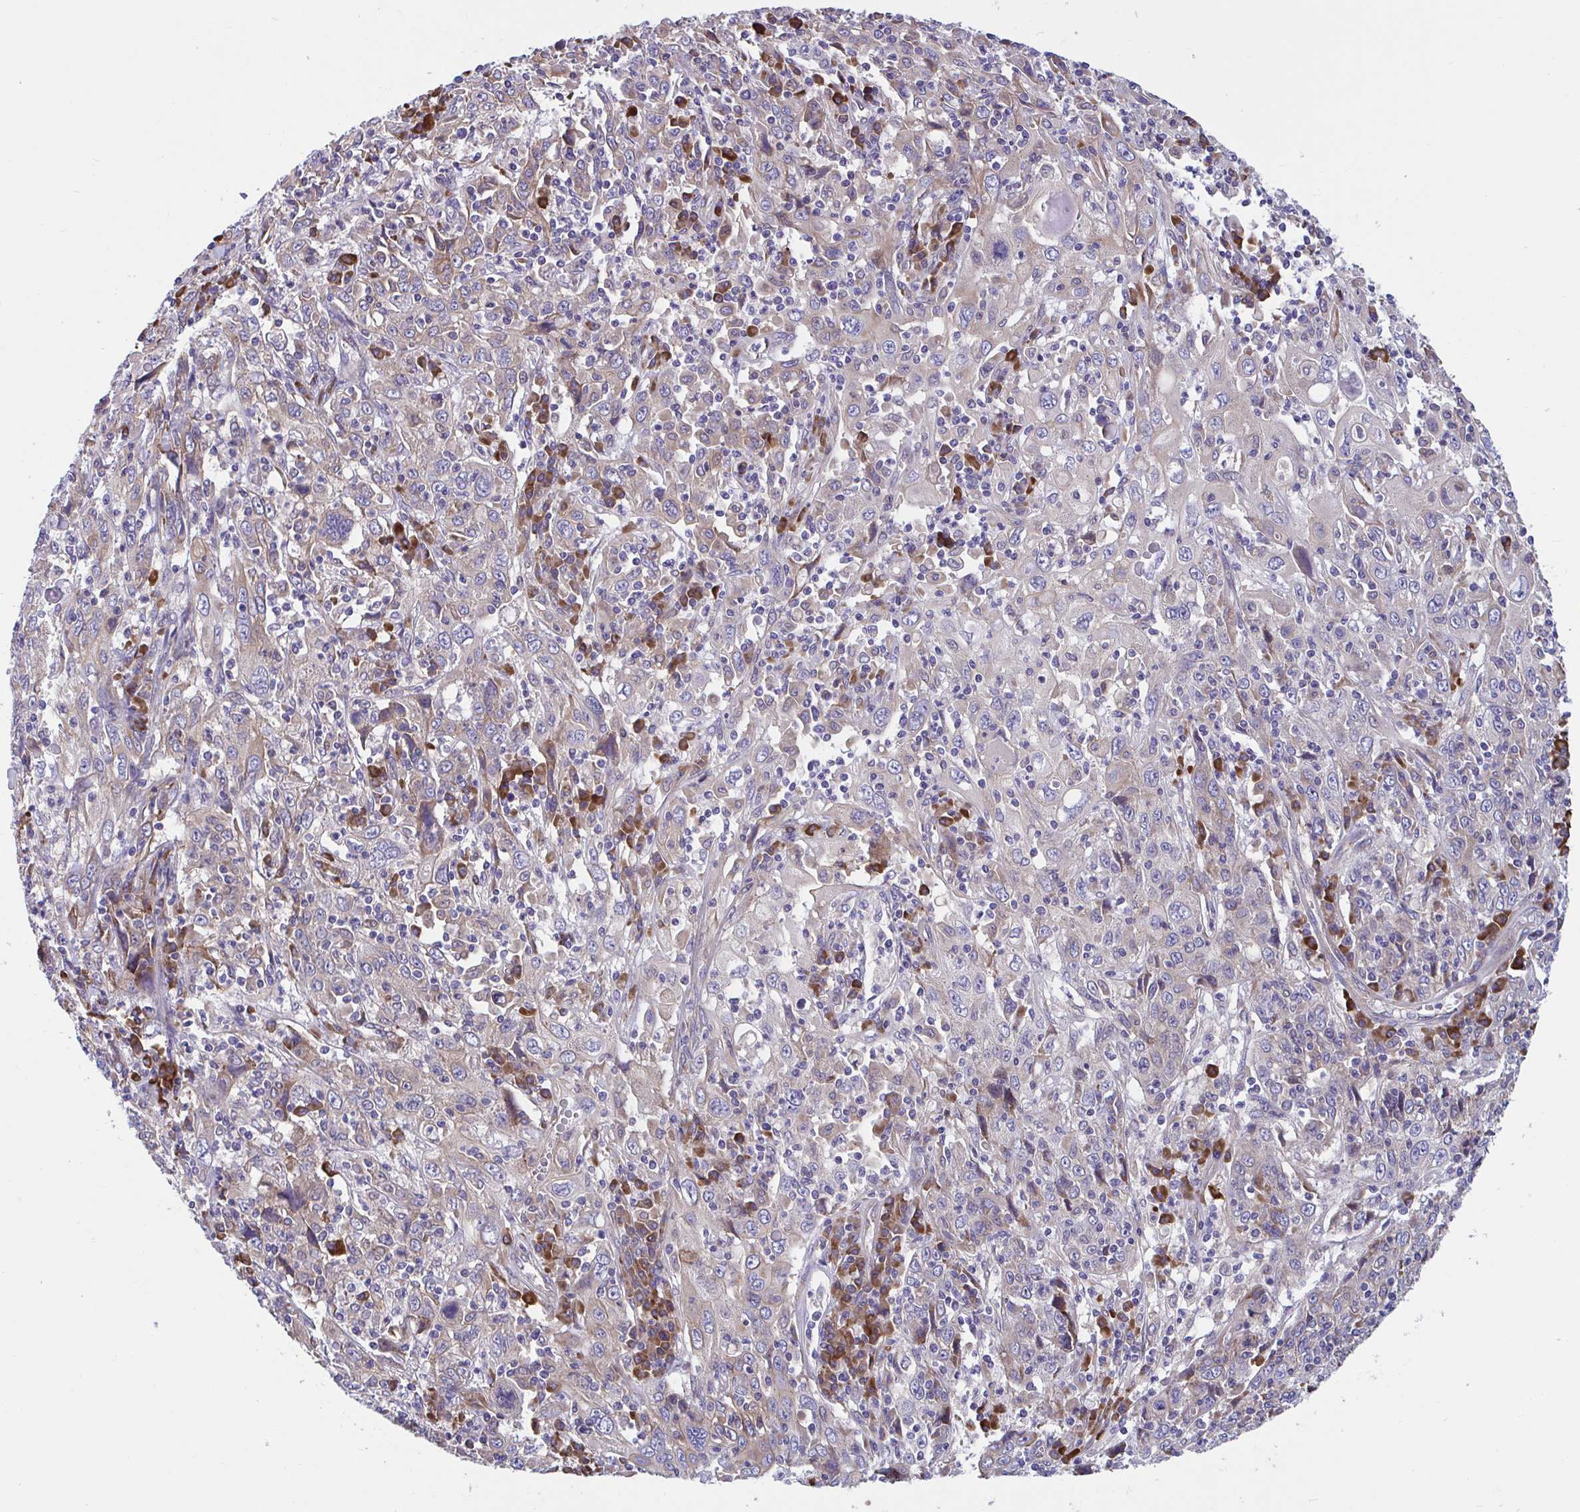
{"staining": {"intensity": "weak", "quantity": "25%-75%", "location": "cytoplasmic/membranous"}, "tissue": "cervical cancer", "cell_type": "Tumor cells", "image_type": "cancer", "snomed": [{"axis": "morphology", "description": "Squamous cell carcinoma, NOS"}, {"axis": "topography", "description": "Cervix"}], "caption": "Tumor cells display low levels of weak cytoplasmic/membranous staining in approximately 25%-75% of cells in squamous cell carcinoma (cervical).", "gene": "WBP1", "patient": {"sex": "female", "age": 46}}